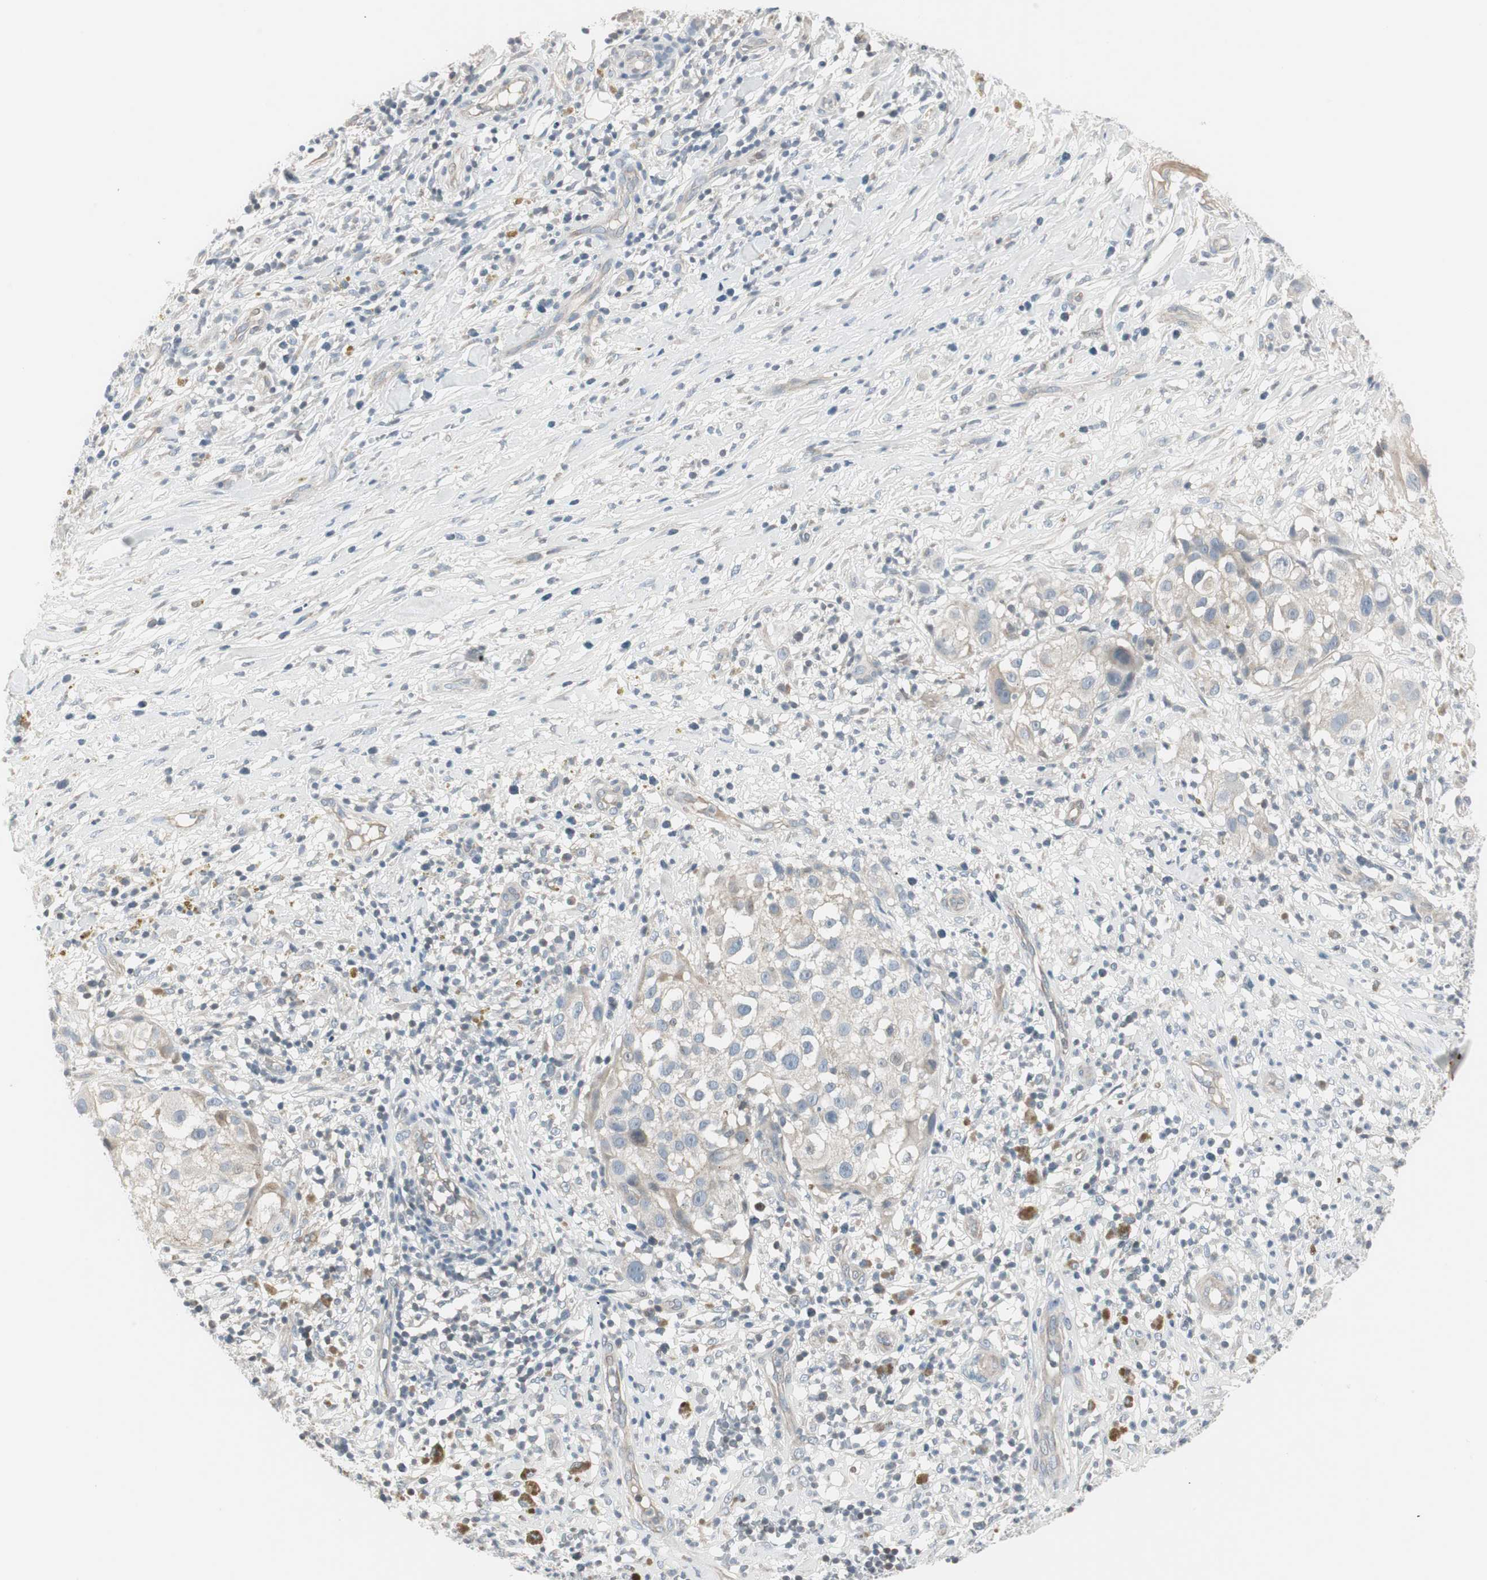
{"staining": {"intensity": "negative", "quantity": "none", "location": "none"}, "tissue": "melanoma", "cell_type": "Tumor cells", "image_type": "cancer", "snomed": [{"axis": "morphology", "description": "Necrosis, NOS"}, {"axis": "morphology", "description": "Malignant melanoma, NOS"}, {"axis": "topography", "description": "Skin"}], "caption": "A photomicrograph of melanoma stained for a protein demonstrates no brown staining in tumor cells.", "gene": "DMPK", "patient": {"sex": "female", "age": 87}}